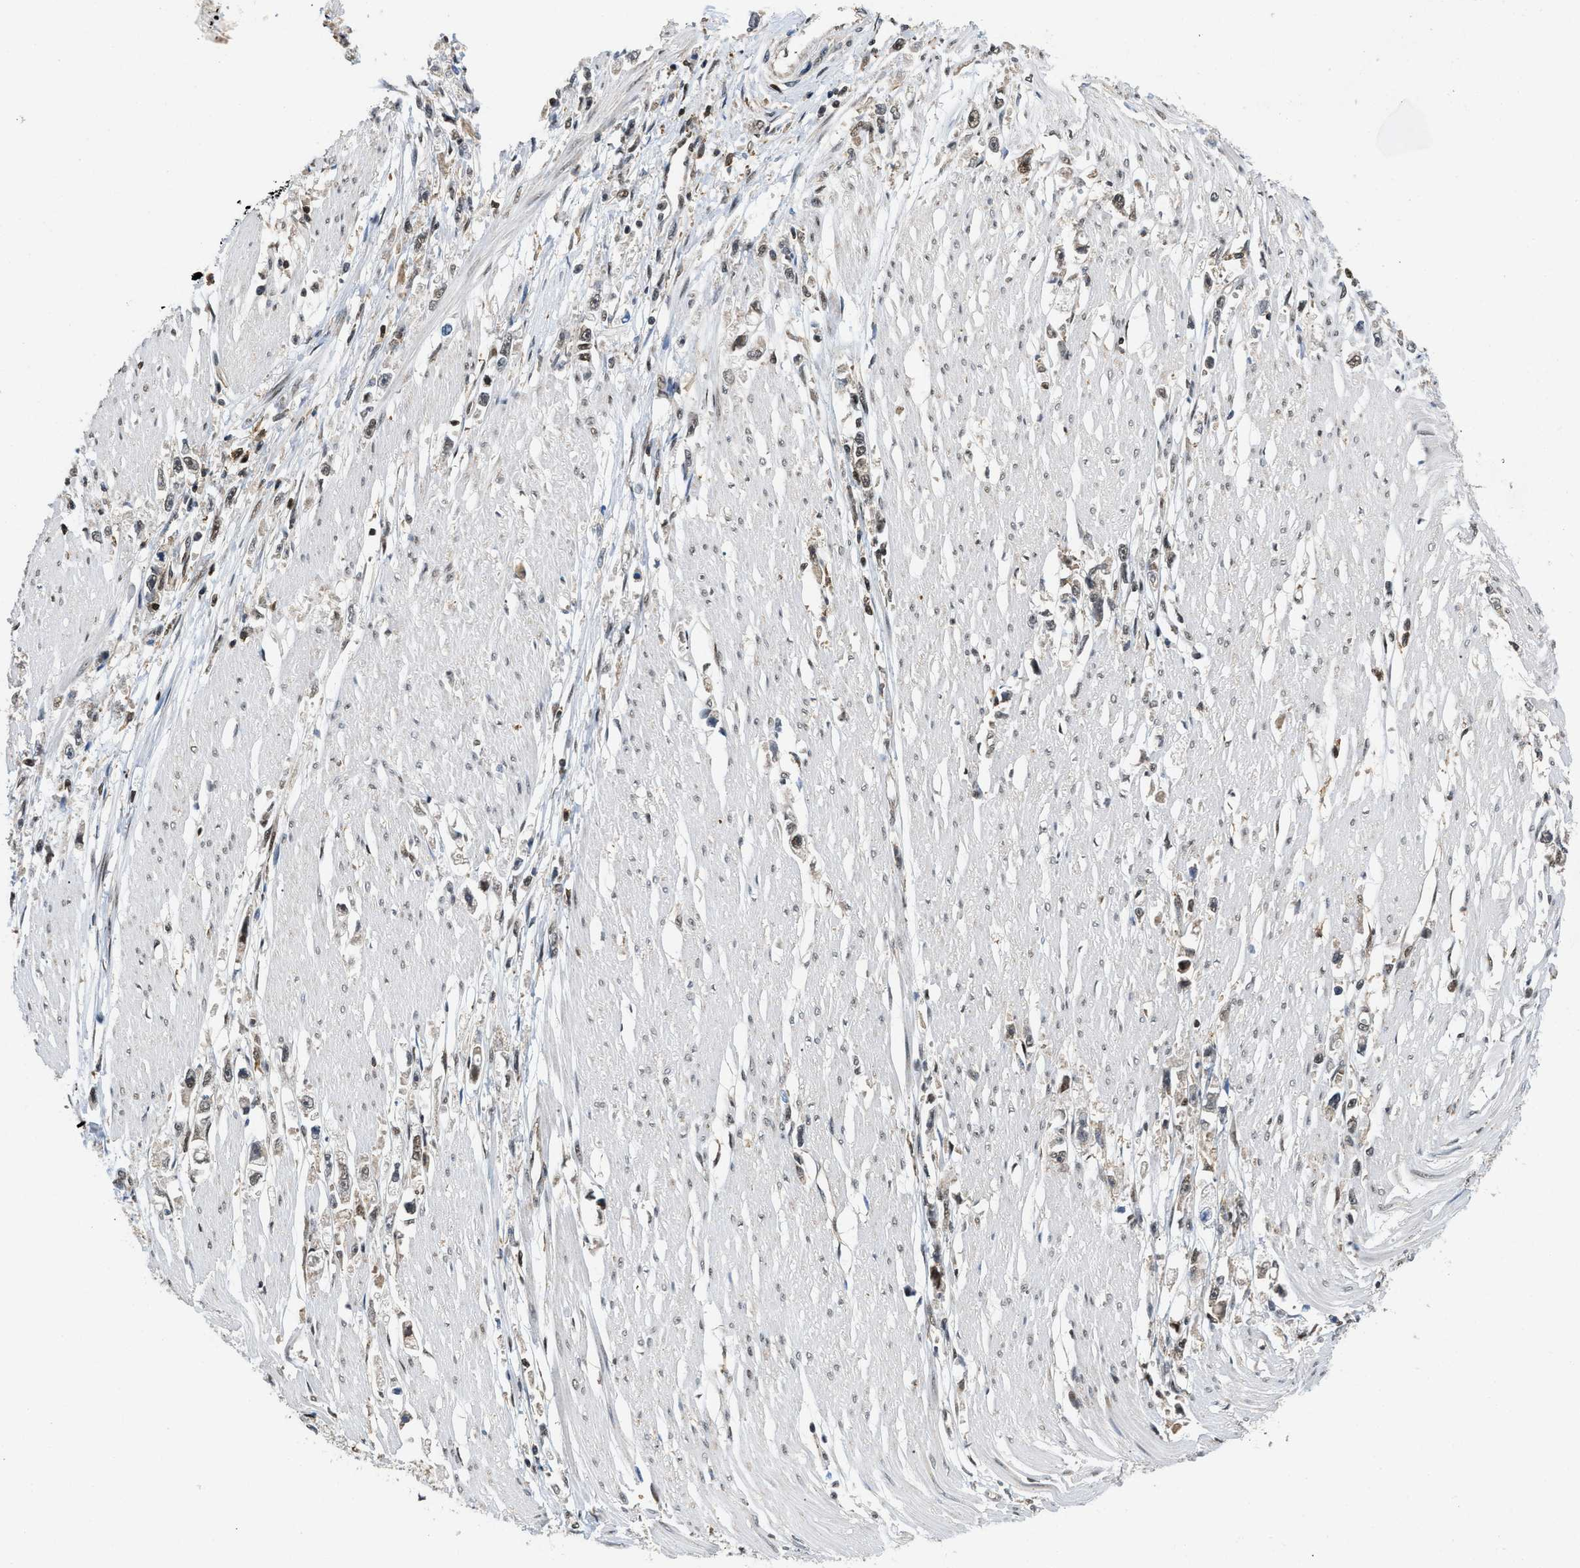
{"staining": {"intensity": "weak", "quantity": "25%-75%", "location": "nuclear"}, "tissue": "stomach cancer", "cell_type": "Tumor cells", "image_type": "cancer", "snomed": [{"axis": "morphology", "description": "Adenocarcinoma, NOS"}, {"axis": "topography", "description": "Stomach"}], "caption": "Adenocarcinoma (stomach) tissue displays weak nuclear staining in approximately 25%-75% of tumor cells, visualized by immunohistochemistry.", "gene": "ATF7IP", "patient": {"sex": "female", "age": 59}}